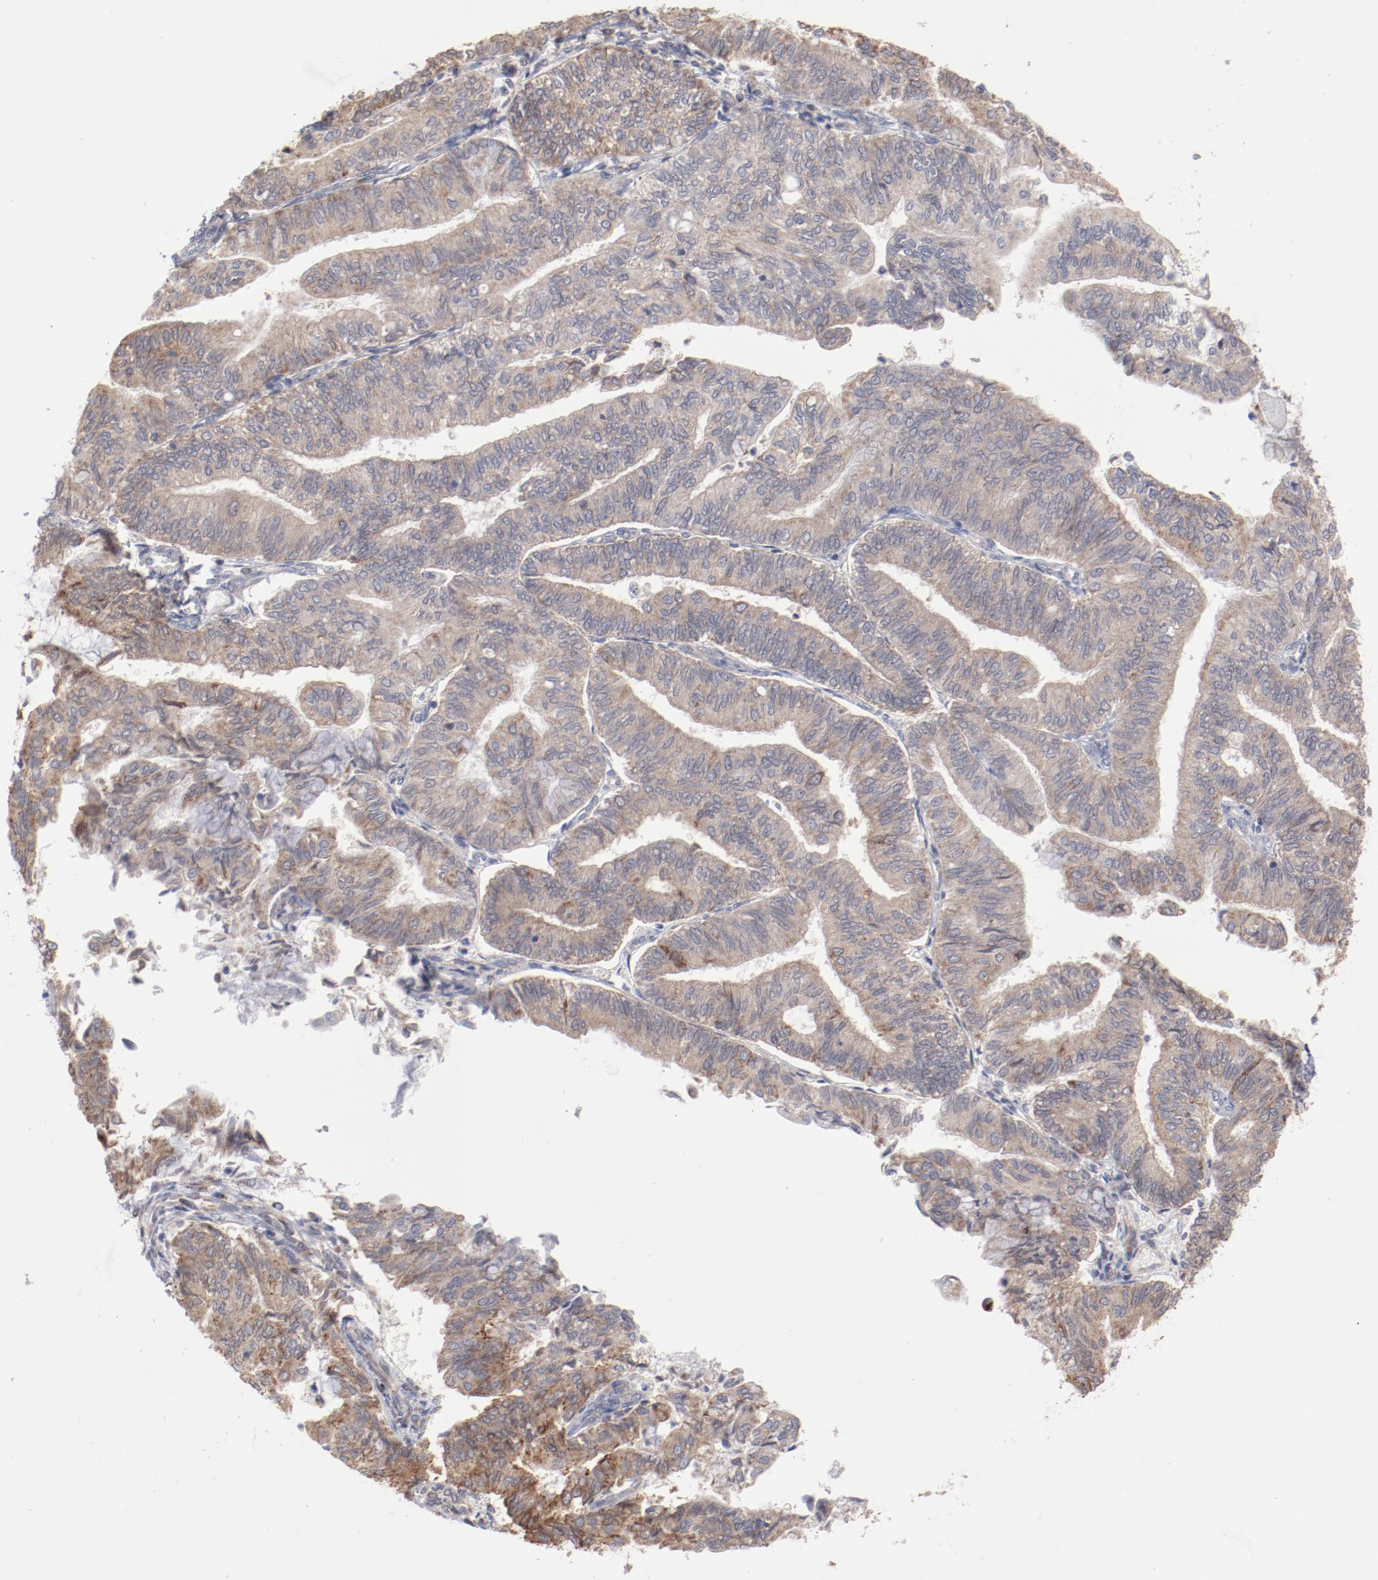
{"staining": {"intensity": "weak", "quantity": ">75%", "location": "cytoplasmic/membranous"}, "tissue": "endometrial cancer", "cell_type": "Tumor cells", "image_type": "cancer", "snomed": [{"axis": "morphology", "description": "Adenocarcinoma, NOS"}, {"axis": "topography", "description": "Endometrium"}], "caption": "High-power microscopy captured an immunohistochemistry (IHC) image of endometrial cancer, revealing weak cytoplasmic/membranous expression in about >75% of tumor cells.", "gene": "PPFIBP2", "patient": {"sex": "female", "age": 59}}